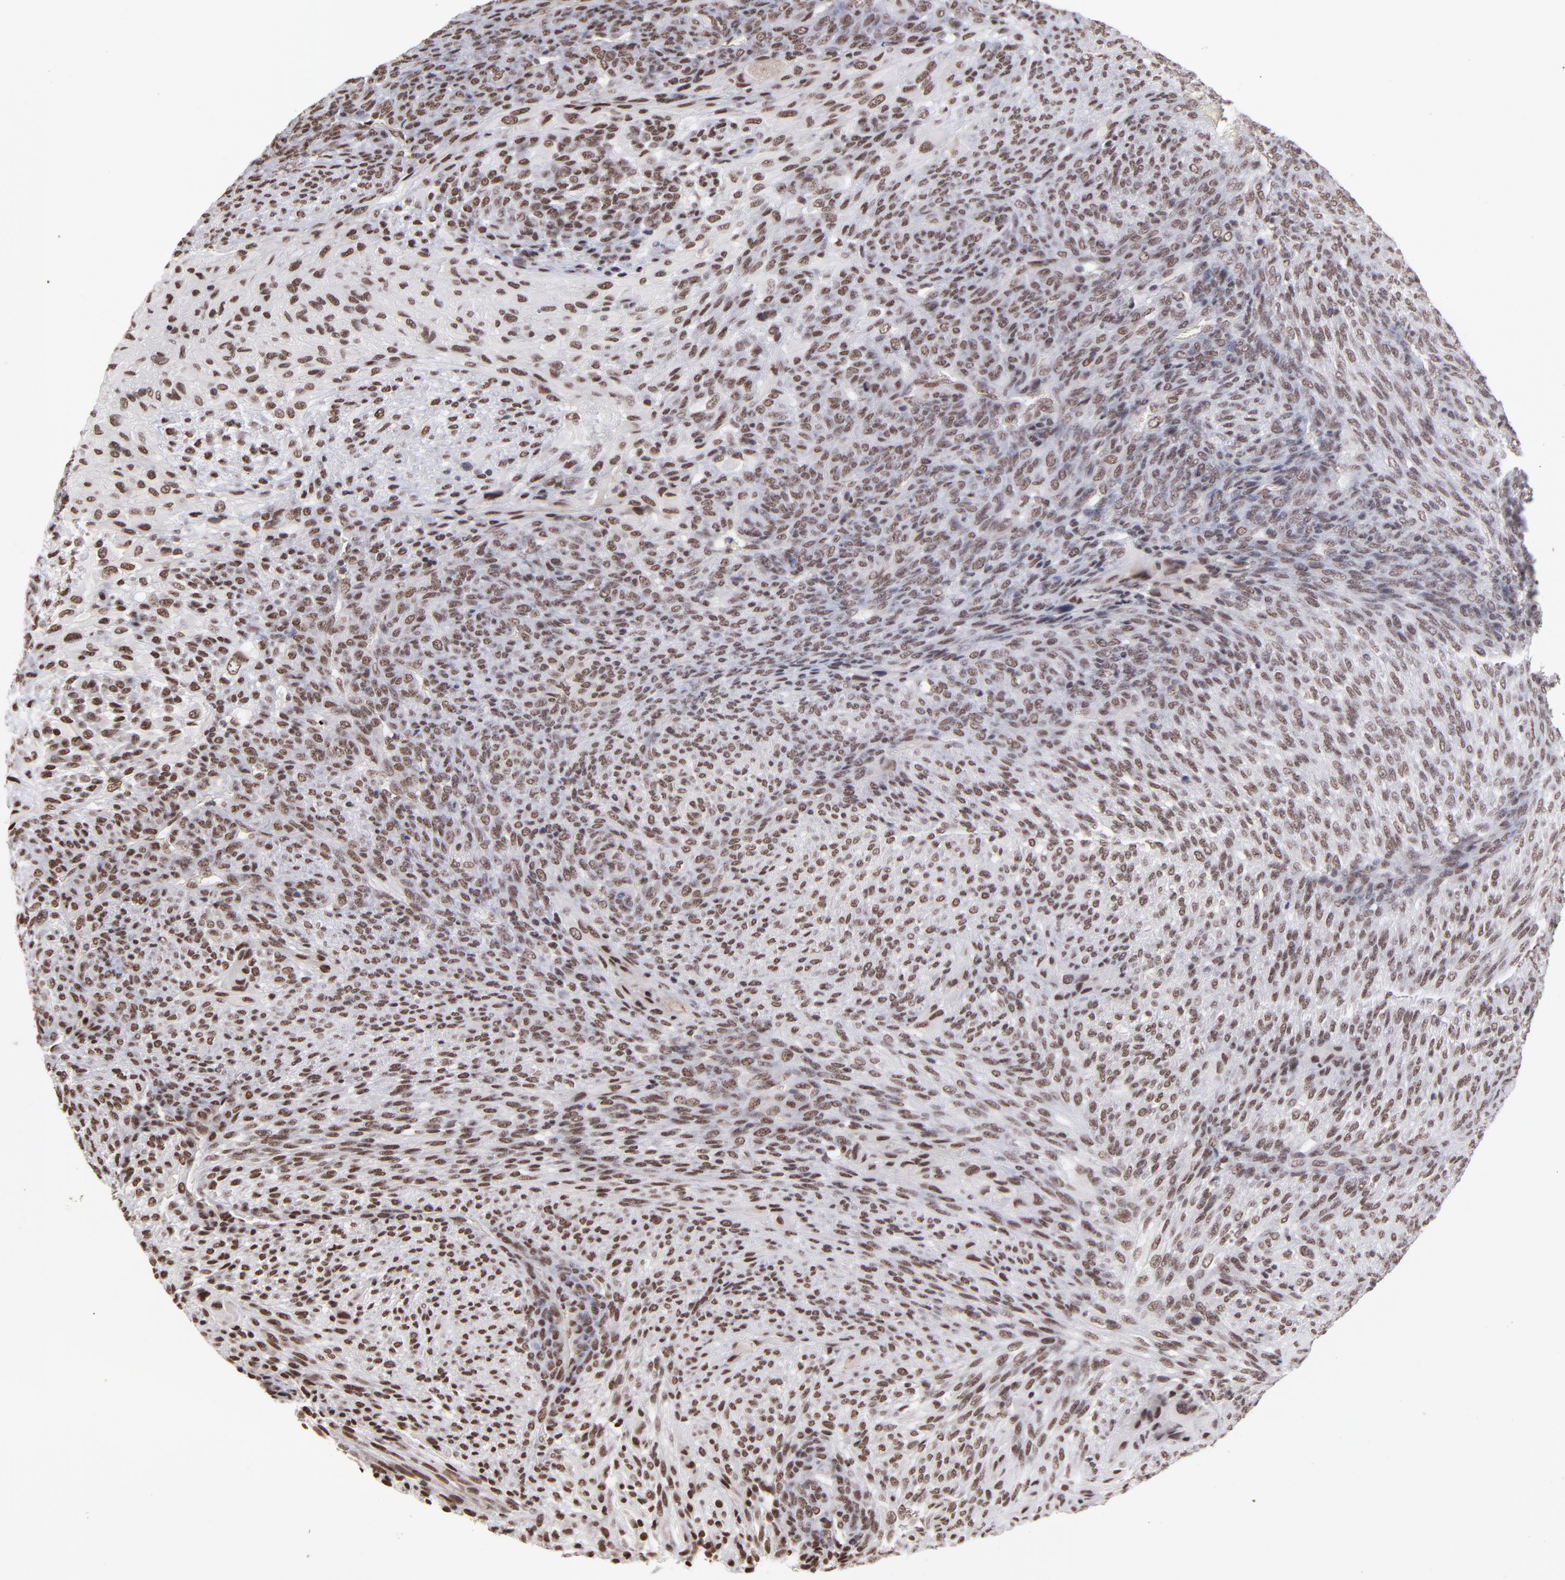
{"staining": {"intensity": "strong", "quantity": "<25%", "location": "nuclear"}, "tissue": "glioma", "cell_type": "Tumor cells", "image_type": "cancer", "snomed": [{"axis": "morphology", "description": "Glioma, malignant, High grade"}, {"axis": "topography", "description": "Cerebral cortex"}], "caption": "Immunohistochemical staining of human high-grade glioma (malignant) shows medium levels of strong nuclear positivity in approximately <25% of tumor cells.", "gene": "ZNF3", "patient": {"sex": "female", "age": 55}}